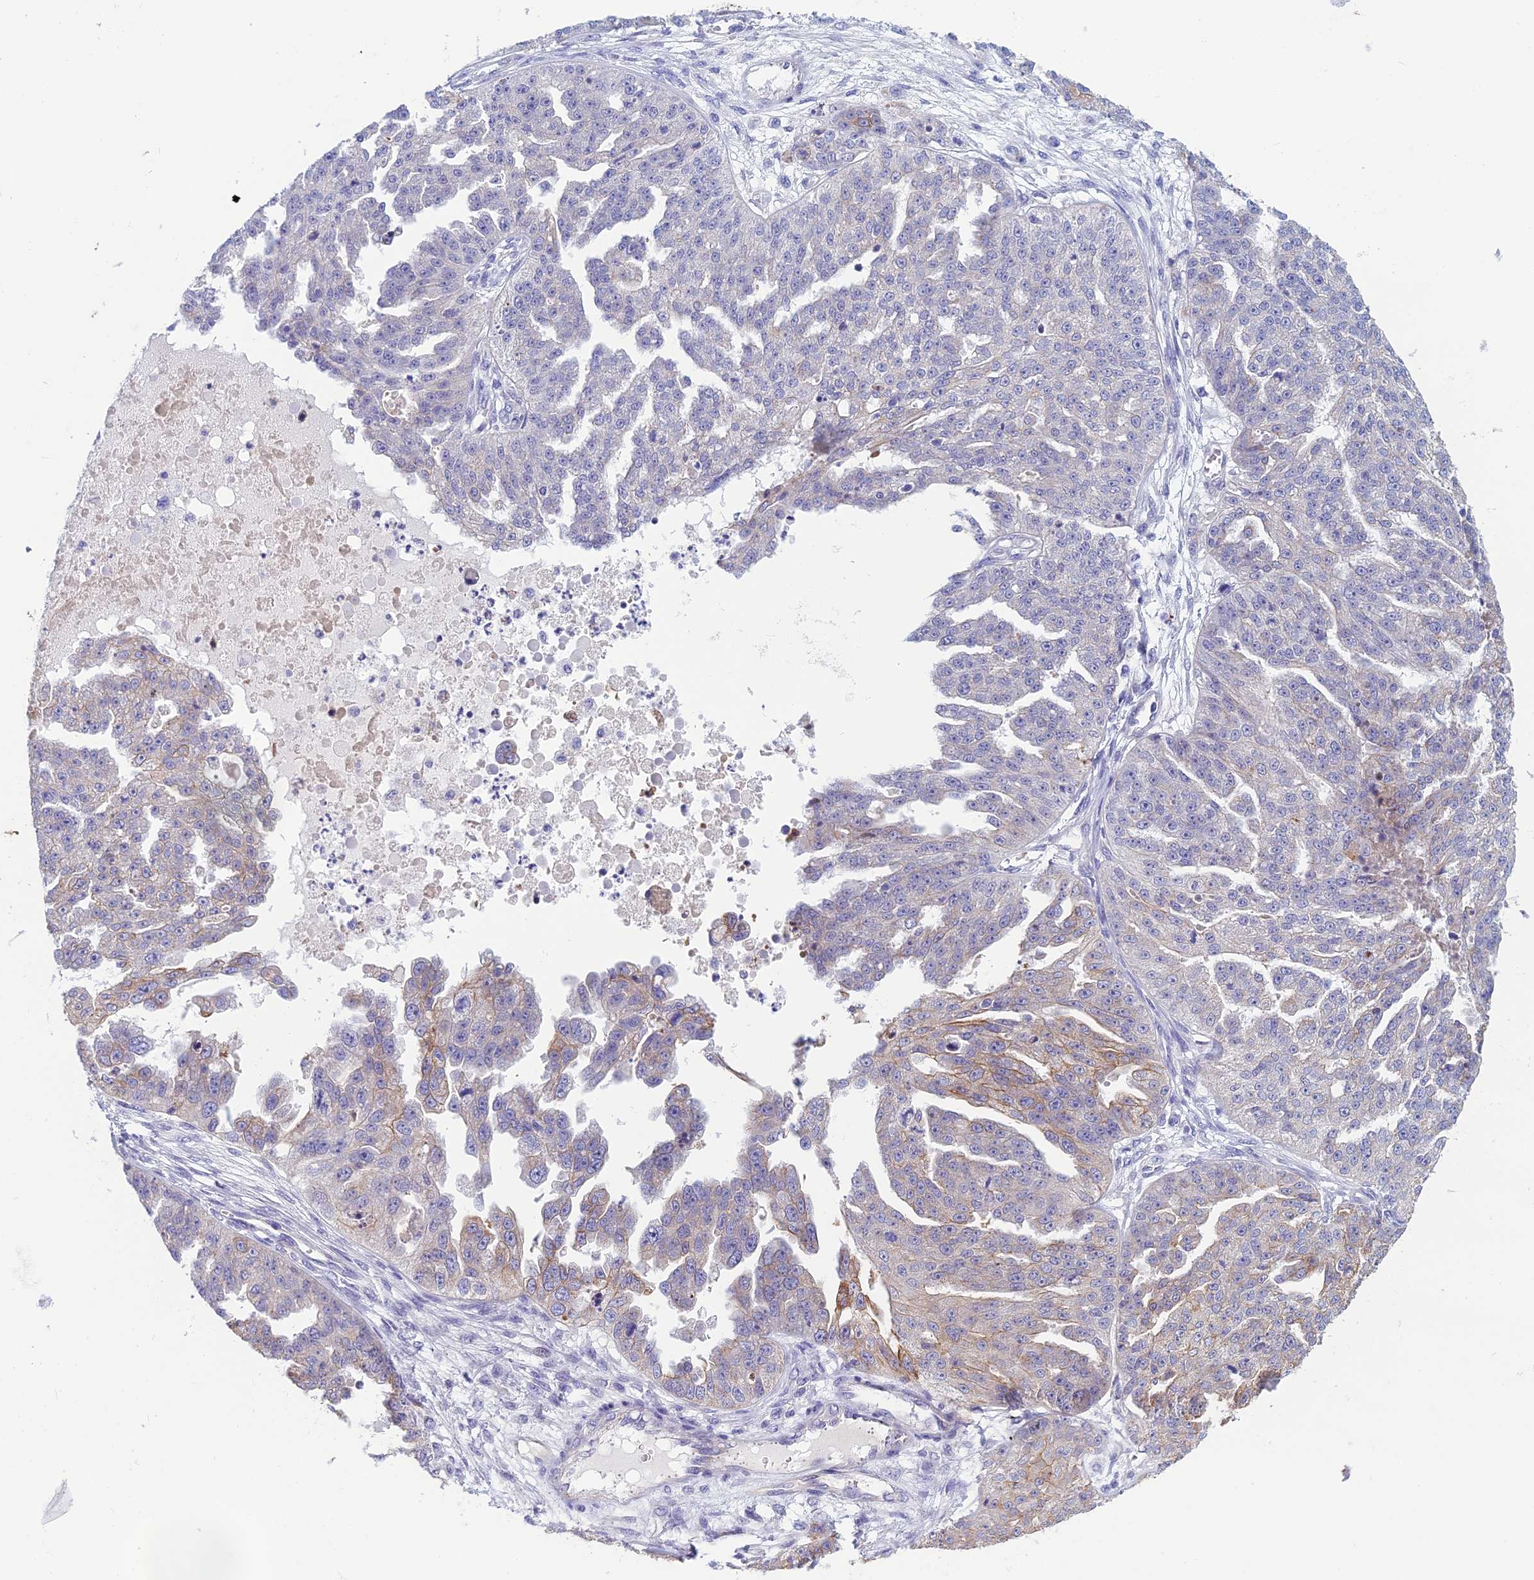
{"staining": {"intensity": "weak", "quantity": "<25%", "location": "cytoplasmic/membranous"}, "tissue": "ovarian cancer", "cell_type": "Tumor cells", "image_type": "cancer", "snomed": [{"axis": "morphology", "description": "Cystadenocarcinoma, serous, NOS"}, {"axis": "topography", "description": "Ovary"}], "caption": "This is an immunohistochemistry (IHC) photomicrograph of human serous cystadenocarcinoma (ovarian). There is no positivity in tumor cells.", "gene": "RBM41", "patient": {"sex": "female", "age": 58}}